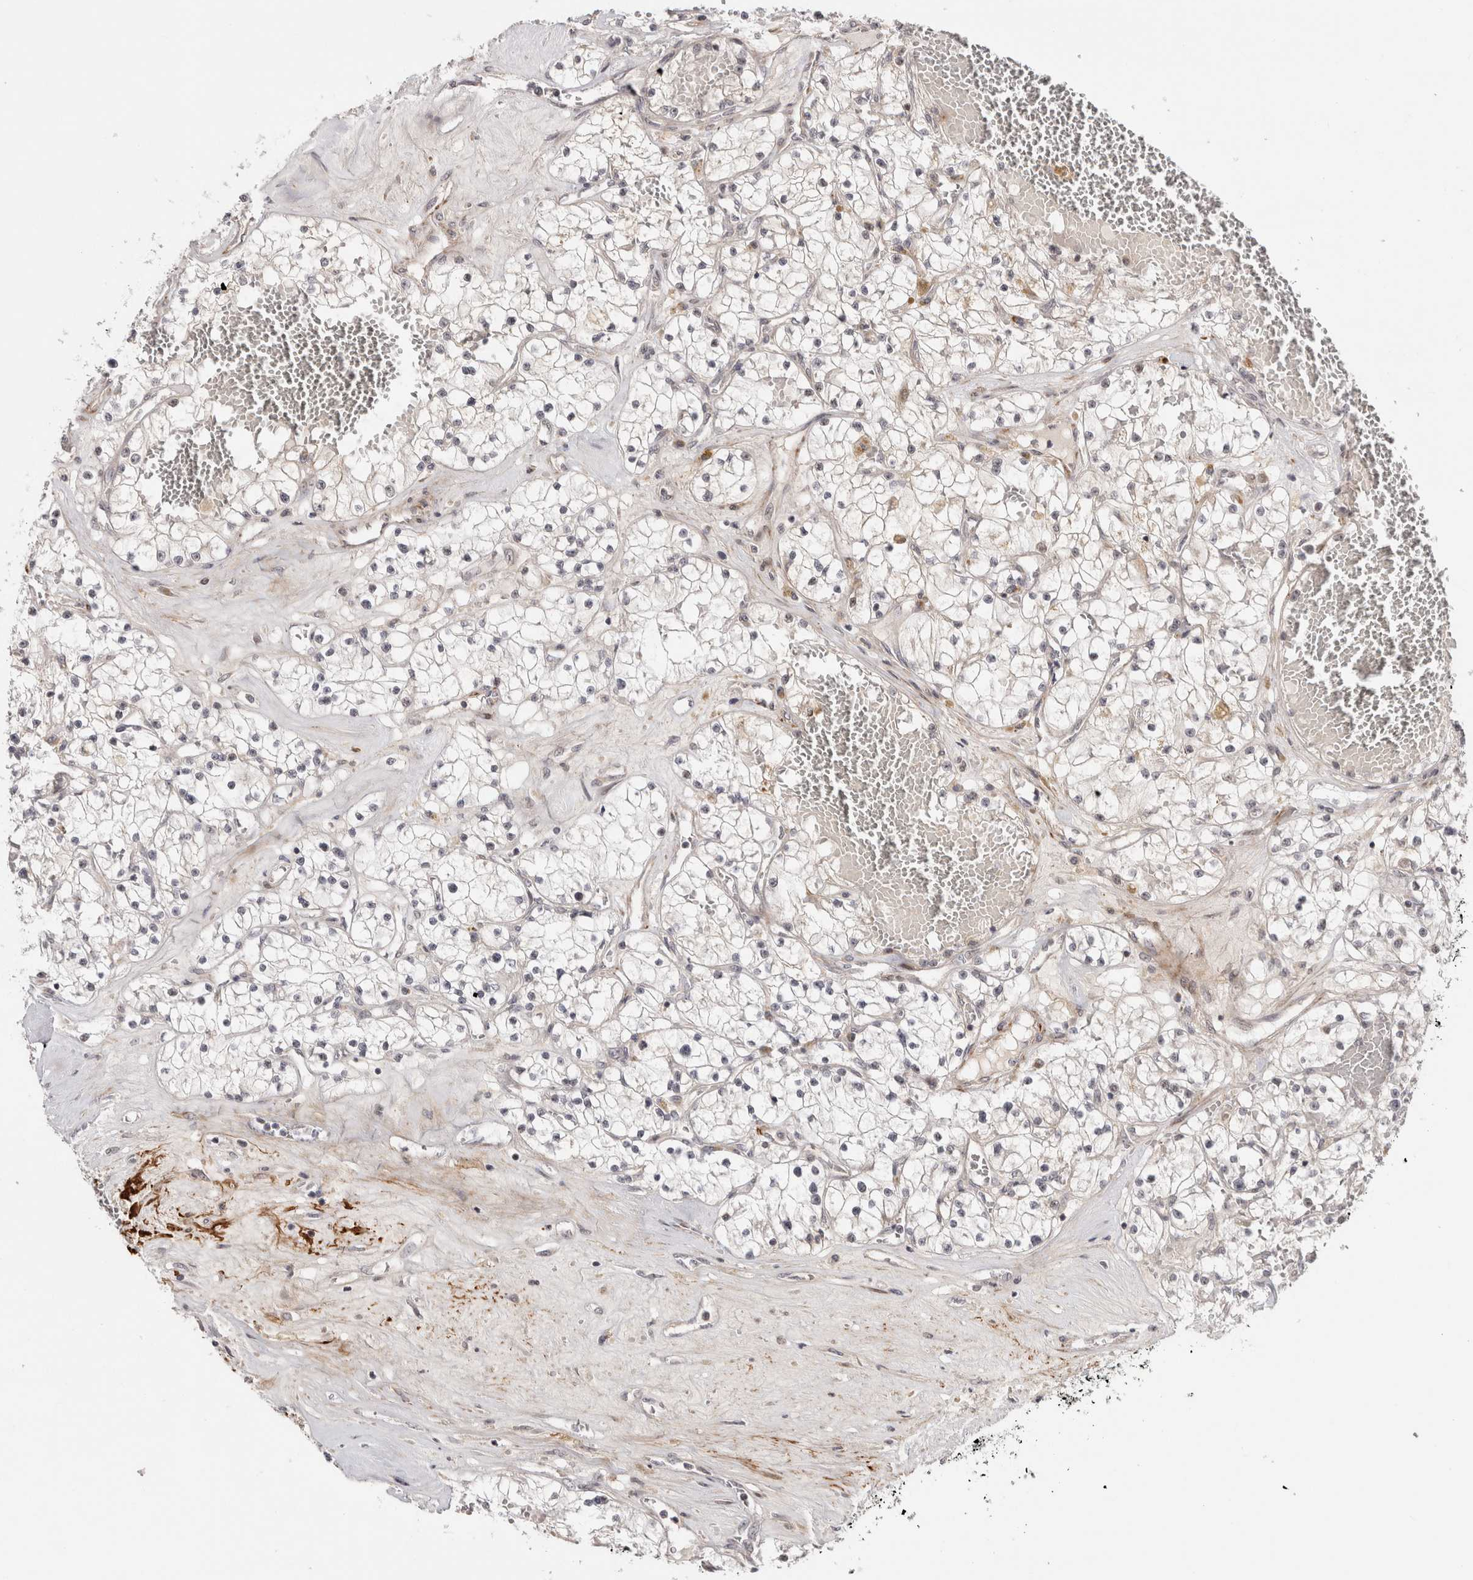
{"staining": {"intensity": "weak", "quantity": "<25%", "location": "cytoplasmic/membranous"}, "tissue": "renal cancer", "cell_type": "Tumor cells", "image_type": "cancer", "snomed": [{"axis": "morphology", "description": "Normal tissue, NOS"}, {"axis": "morphology", "description": "Adenocarcinoma, NOS"}, {"axis": "topography", "description": "Kidney"}], "caption": "IHC of renal adenocarcinoma exhibits no expression in tumor cells.", "gene": "ZNF318", "patient": {"sex": "male", "age": 68}}